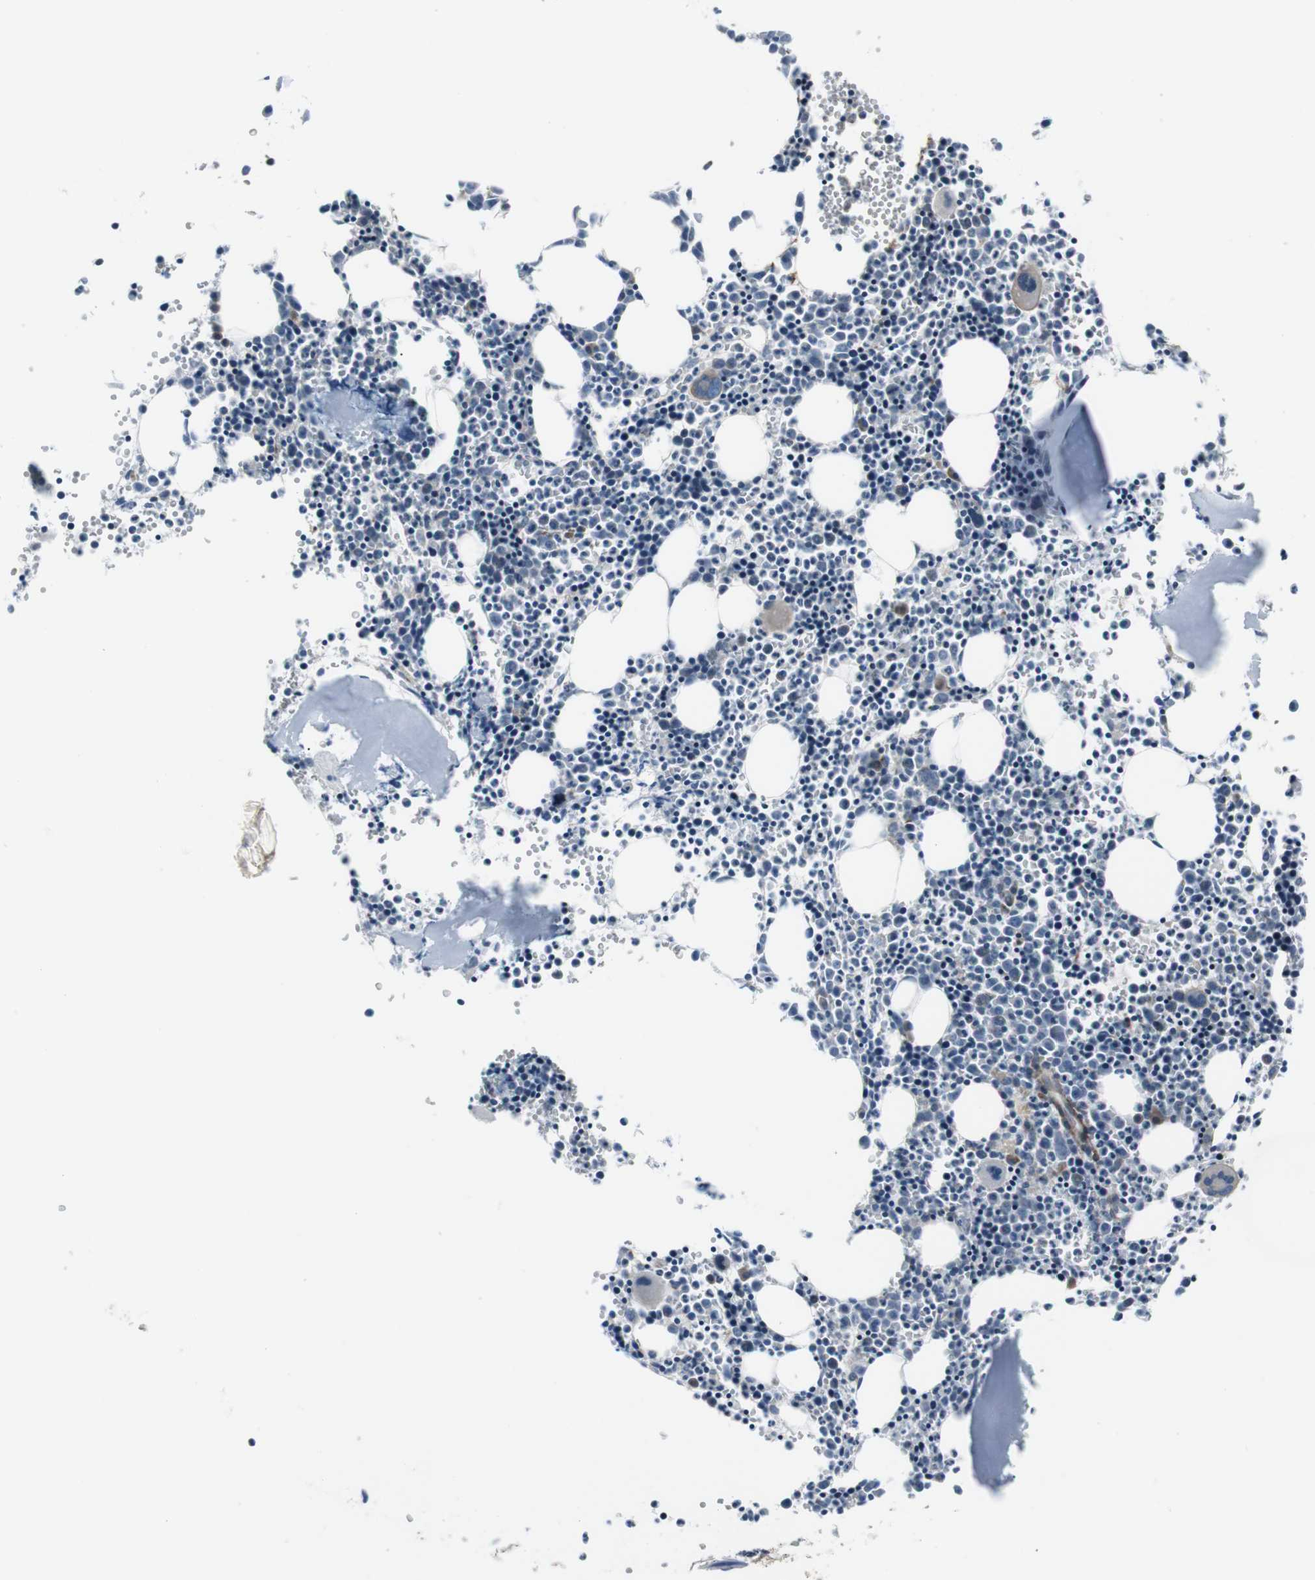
{"staining": {"intensity": "moderate", "quantity": "<25%", "location": "cytoplasmic/membranous"}, "tissue": "bone marrow", "cell_type": "Hematopoietic cells", "image_type": "normal", "snomed": [{"axis": "morphology", "description": "Normal tissue, NOS"}, {"axis": "morphology", "description": "Inflammation, NOS"}, {"axis": "topography", "description": "Bone marrow"}], "caption": "The image shows staining of unremarkable bone marrow, revealing moderate cytoplasmic/membranous protein positivity (brown color) within hematopoietic cells. The staining was performed using DAB to visualize the protein expression in brown, while the nuclei were stained in blue with hematoxylin (Magnification: 20x).", "gene": "PDLIM5", "patient": {"sex": "female", "age": 17}}